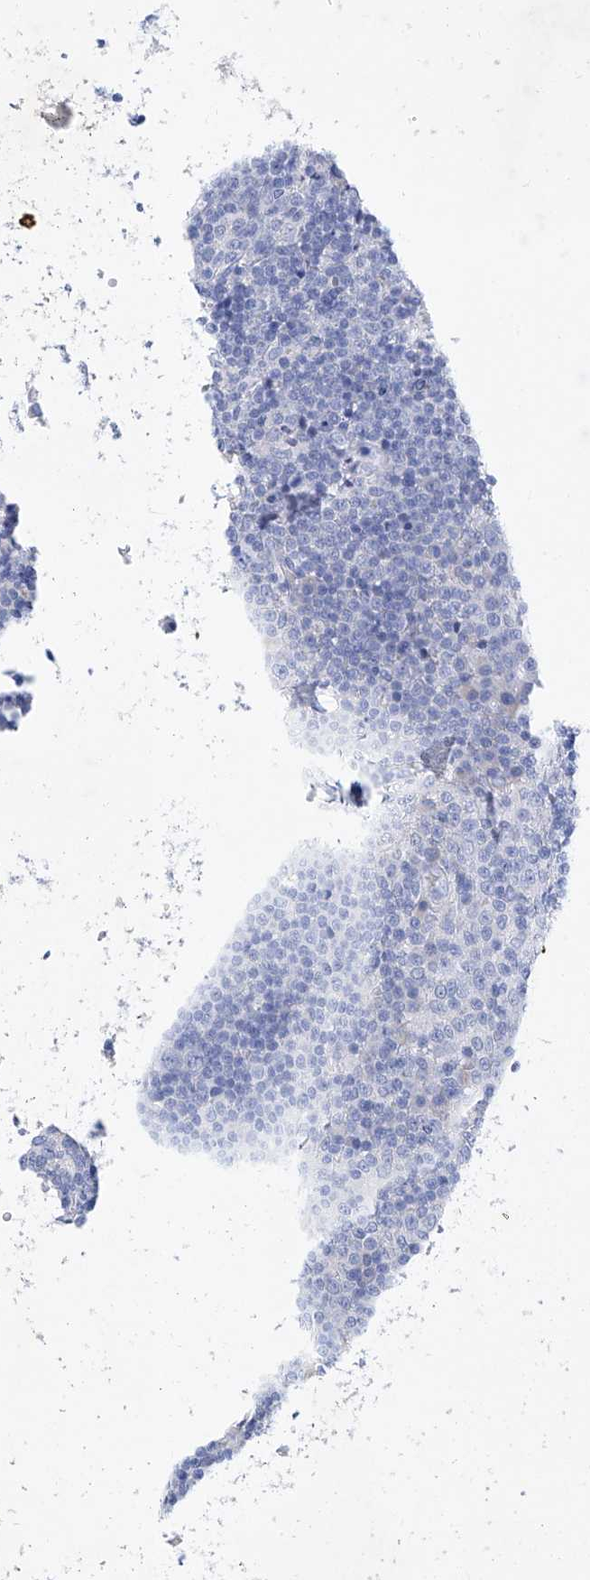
{"staining": {"intensity": "negative", "quantity": "none", "location": "none"}, "tissue": "tonsil", "cell_type": "Germinal center cells", "image_type": "normal", "snomed": [{"axis": "morphology", "description": "Normal tissue, NOS"}, {"axis": "topography", "description": "Tonsil"}], "caption": "Germinal center cells show no significant protein positivity in benign tonsil. (Immunohistochemistry (ihc), brightfield microscopy, high magnification).", "gene": "LURAP1", "patient": {"sex": "female", "age": 19}}